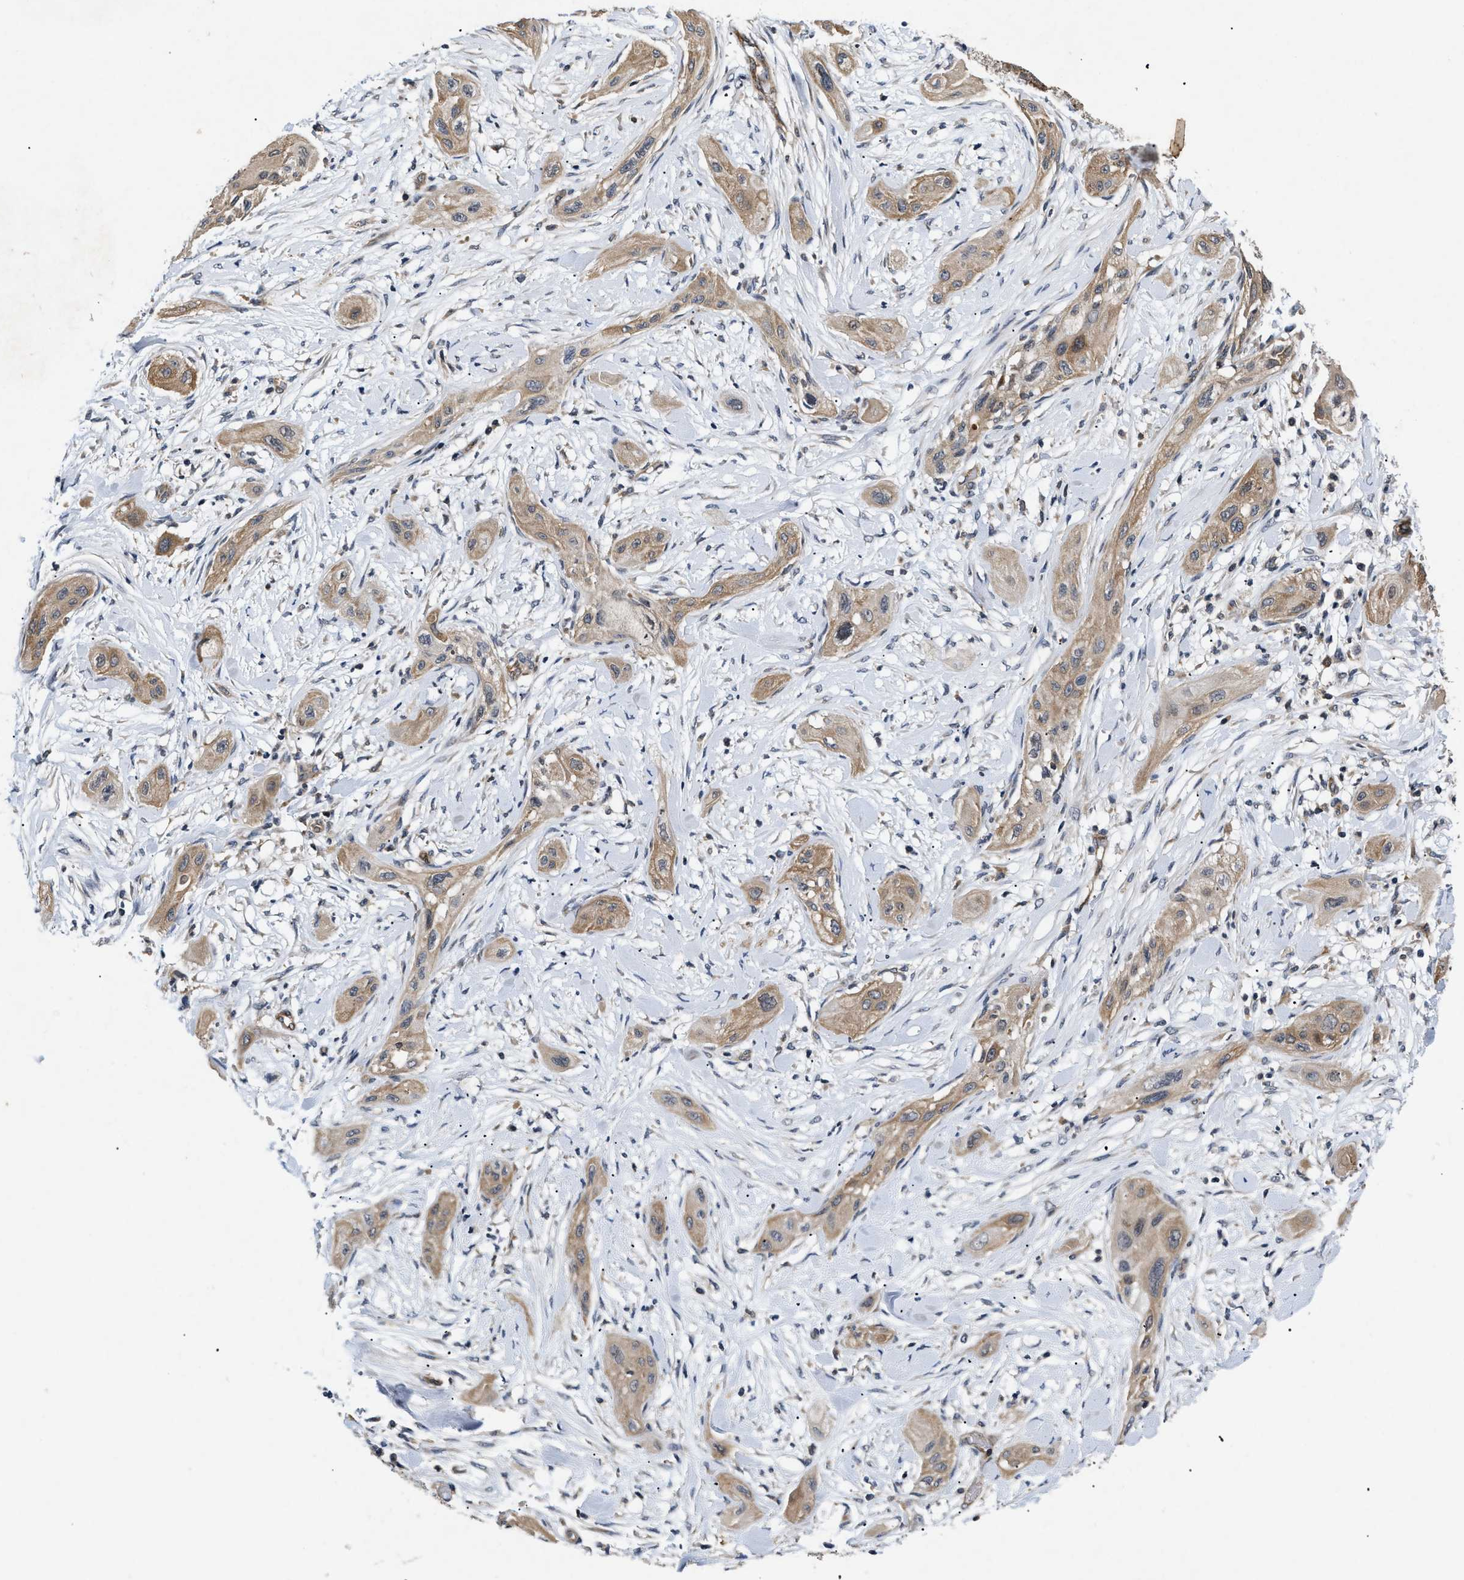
{"staining": {"intensity": "moderate", "quantity": ">75%", "location": "cytoplasmic/membranous"}, "tissue": "lung cancer", "cell_type": "Tumor cells", "image_type": "cancer", "snomed": [{"axis": "morphology", "description": "Squamous cell carcinoma, NOS"}, {"axis": "topography", "description": "Lung"}], "caption": "Immunohistochemical staining of lung cancer shows medium levels of moderate cytoplasmic/membranous staining in approximately >75% of tumor cells. (DAB IHC with brightfield microscopy, high magnification).", "gene": "HMGCR", "patient": {"sex": "female", "age": 47}}